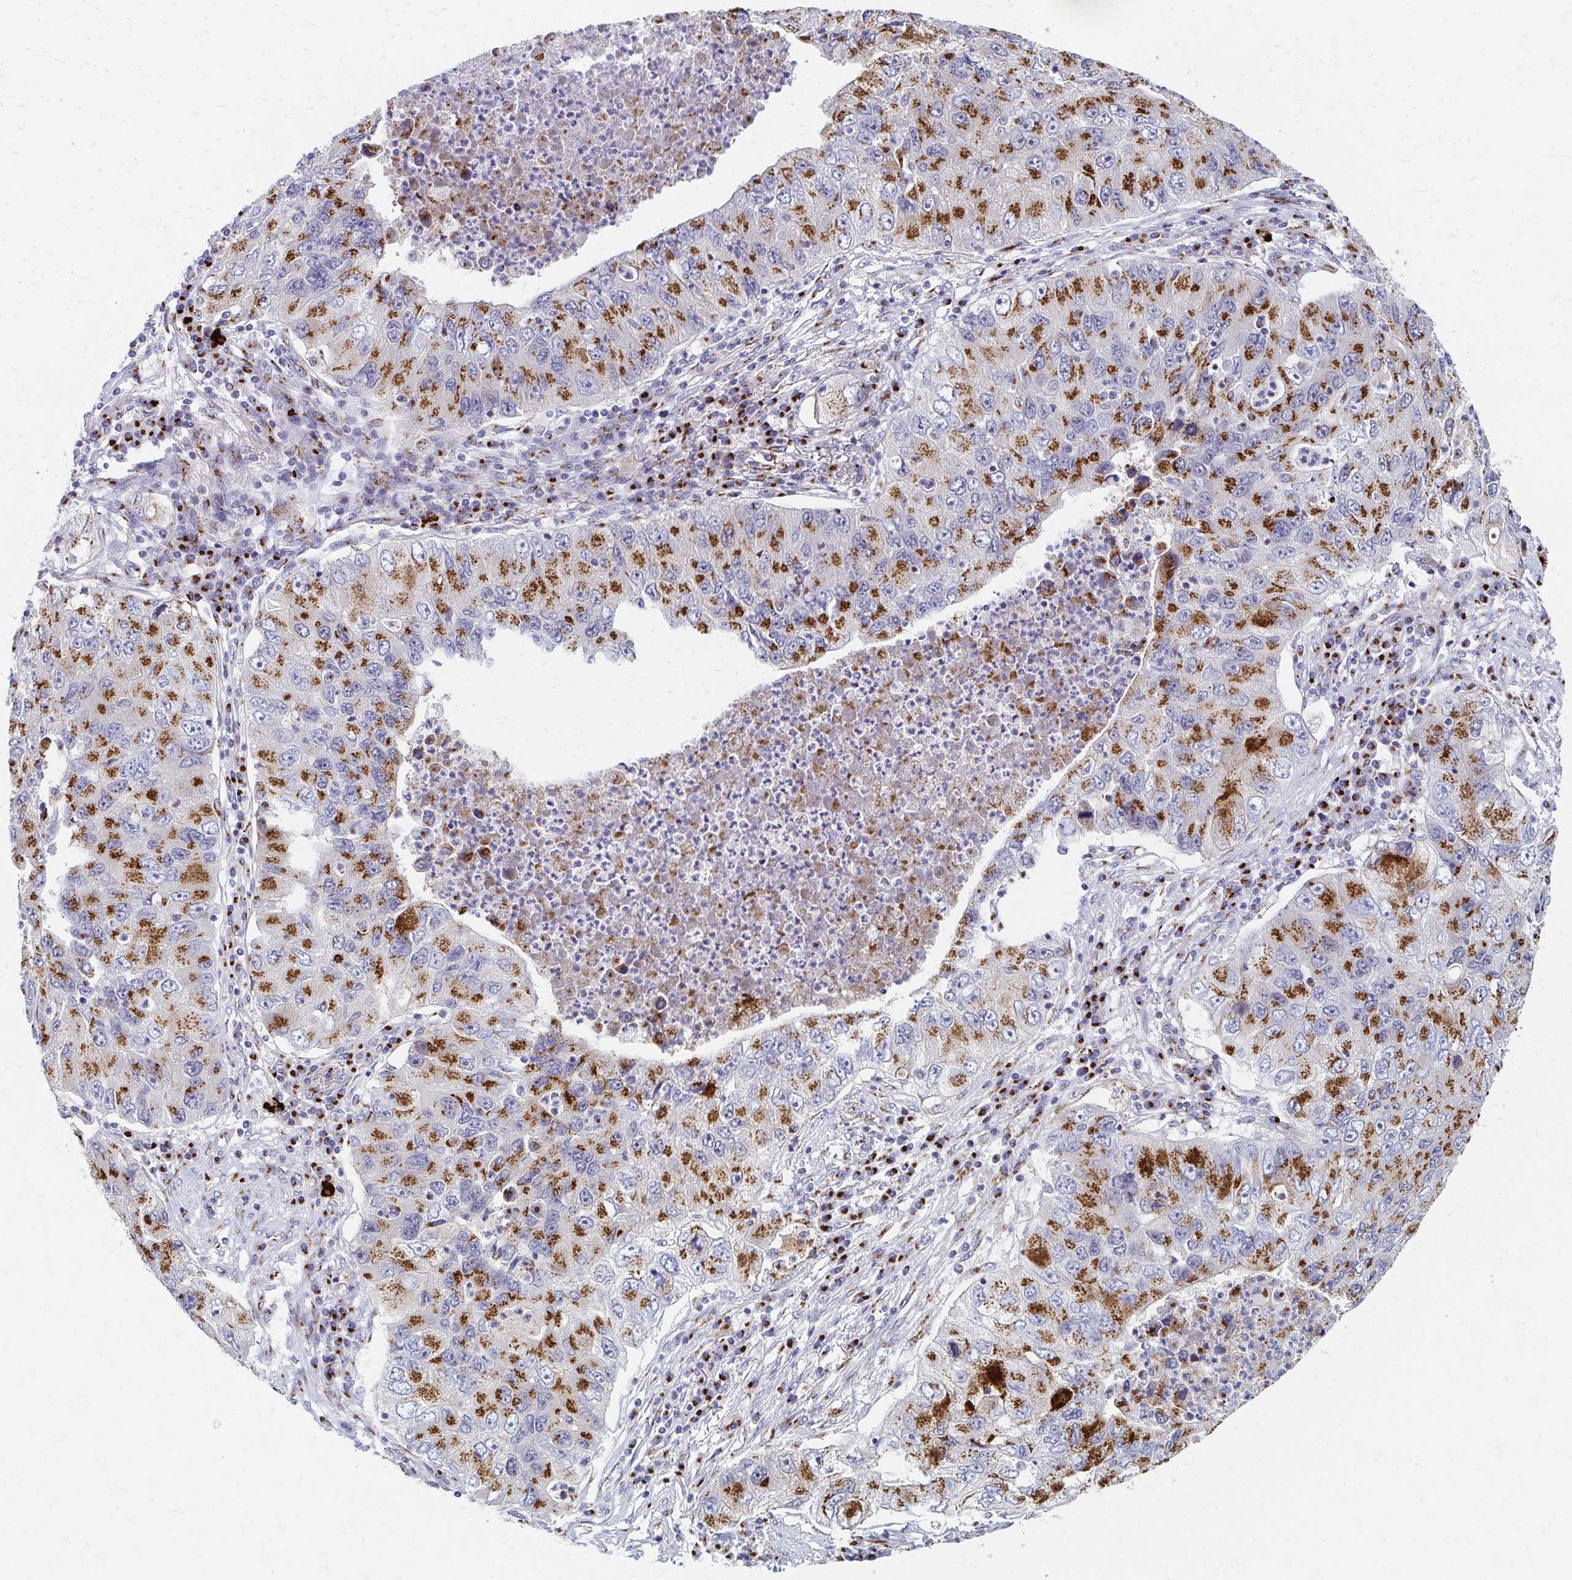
{"staining": {"intensity": "strong", "quantity": ">75%", "location": "cytoplasmic/membranous"}, "tissue": "lung cancer", "cell_type": "Tumor cells", "image_type": "cancer", "snomed": [{"axis": "morphology", "description": "Adenocarcinoma, NOS"}, {"axis": "morphology", "description": "Adenocarcinoma, metastatic, NOS"}, {"axis": "topography", "description": "Lymph node"}, {"axis": "topography", "description": "Lung"}], "caption": "Strong cytoplasmic/membranous positivity for a protein is identified in about >75% of tumor cells of lung cancer (adenocarcinoma) using immunohistochemistry (IHC).", "gene": "TM9SF1", "patient": {"sex": "female", "age": 54}}